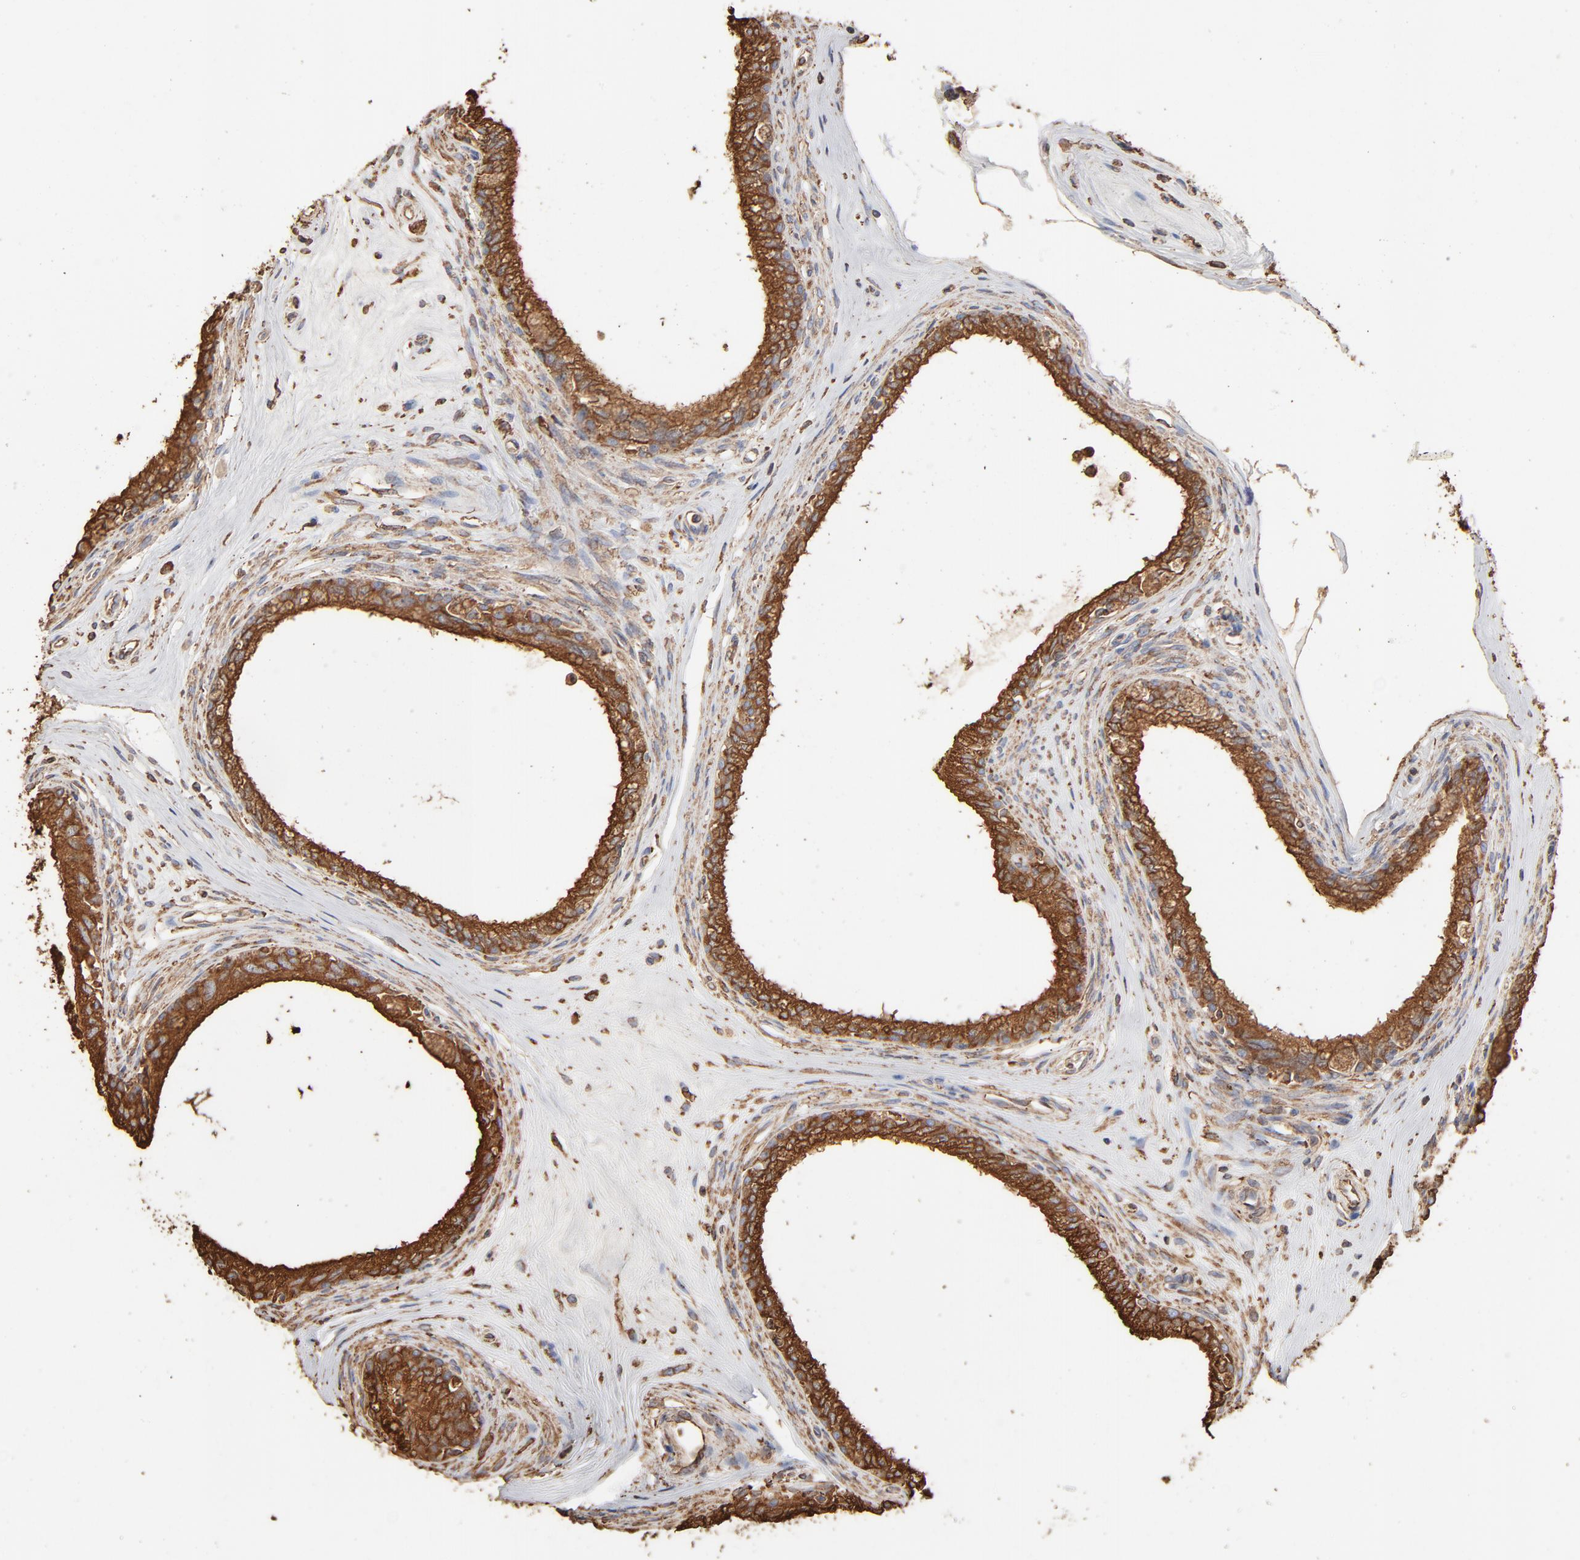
{"staining": {"intensity": "strong", "quantity": ">75%", "location": "cytoplasmic/membranous"}, "tissue": "epididymis", "cell_type": "Glandular cells", "image_type": "normal", "snomed": [{"axis": "morphology", "description": "Normal tissue, NOS"}, {"axis": "morphology", "description": "Inflammation, NOS"}, {"axis": "topography", "description": "Epididymis"}], "caption": "IHC staining of benign epididymis, which displays high levels of strong cytoplasmic/membranous staining in approximately >75% of glandular cells indicating strong cytoplasmic/membranous protein positivity. The staining was performed using DAB (3,3'-diaminobenzidine) (brown) for protein detection and nuclei were counterstained in hematoxylin (blue).", "gene": "PDIA3", "patient": {"sex": "male", "age": 84}}